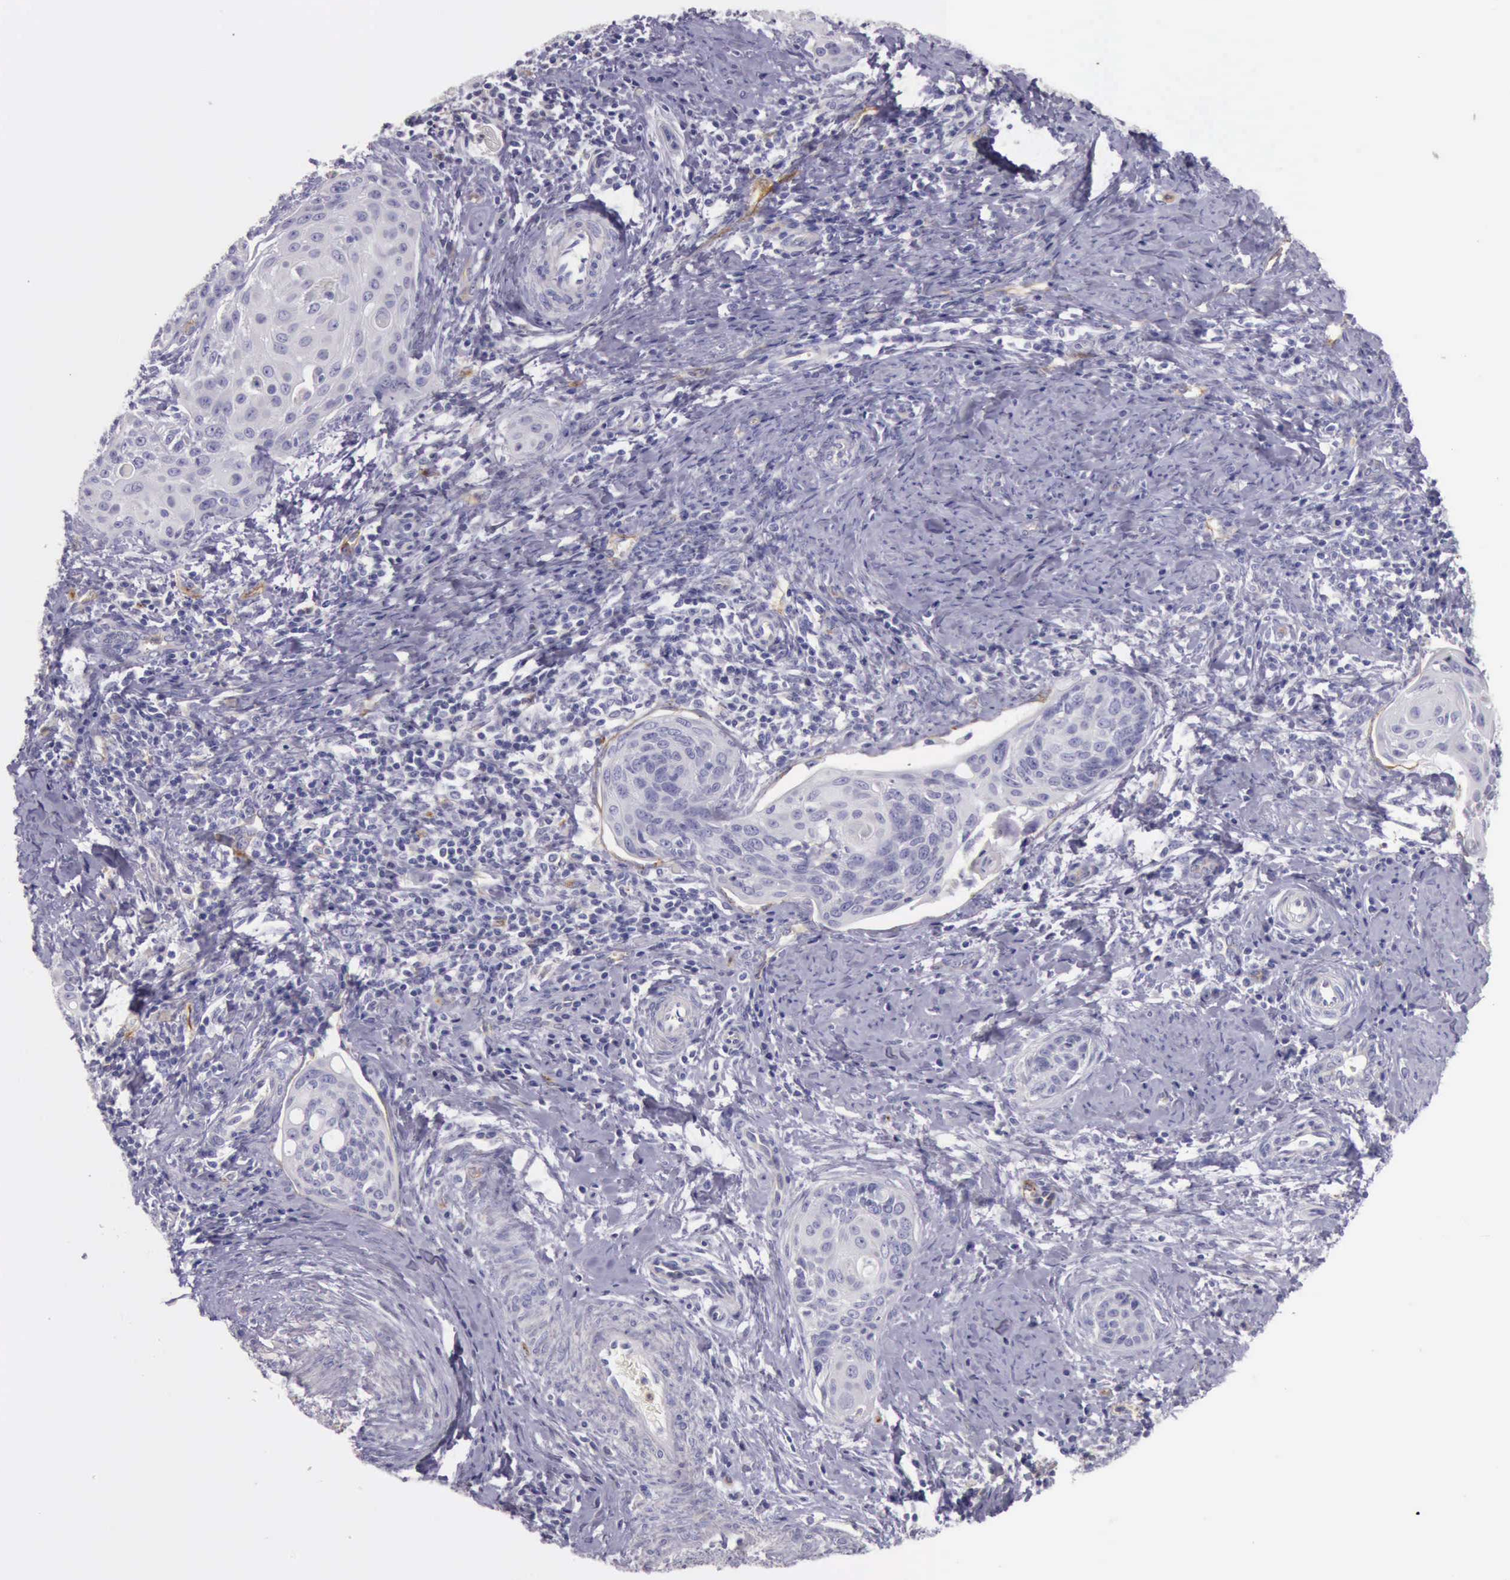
{"staining": {"intensity": "negative", "quantity": "none", "location": "none"}, "tissue": "cervical cancer", "cell_type": "Tumor cells", "image_type": "cancer", "snomed": [{"axis": "morphology", "description": "Squamous cell carcinoma, NOS"}, {"axis": "topography", "description": "Cervix"}], "caption": "Immunohistochemistry of human cervical squamous cell carcinoma displays no staining in tumor cells. (Brightfield microscopy of DAB immunohistochemistry (IHC) at high magnification).", "gene": "TCEANC", "patient": {"sex": "female", "age": 33}}